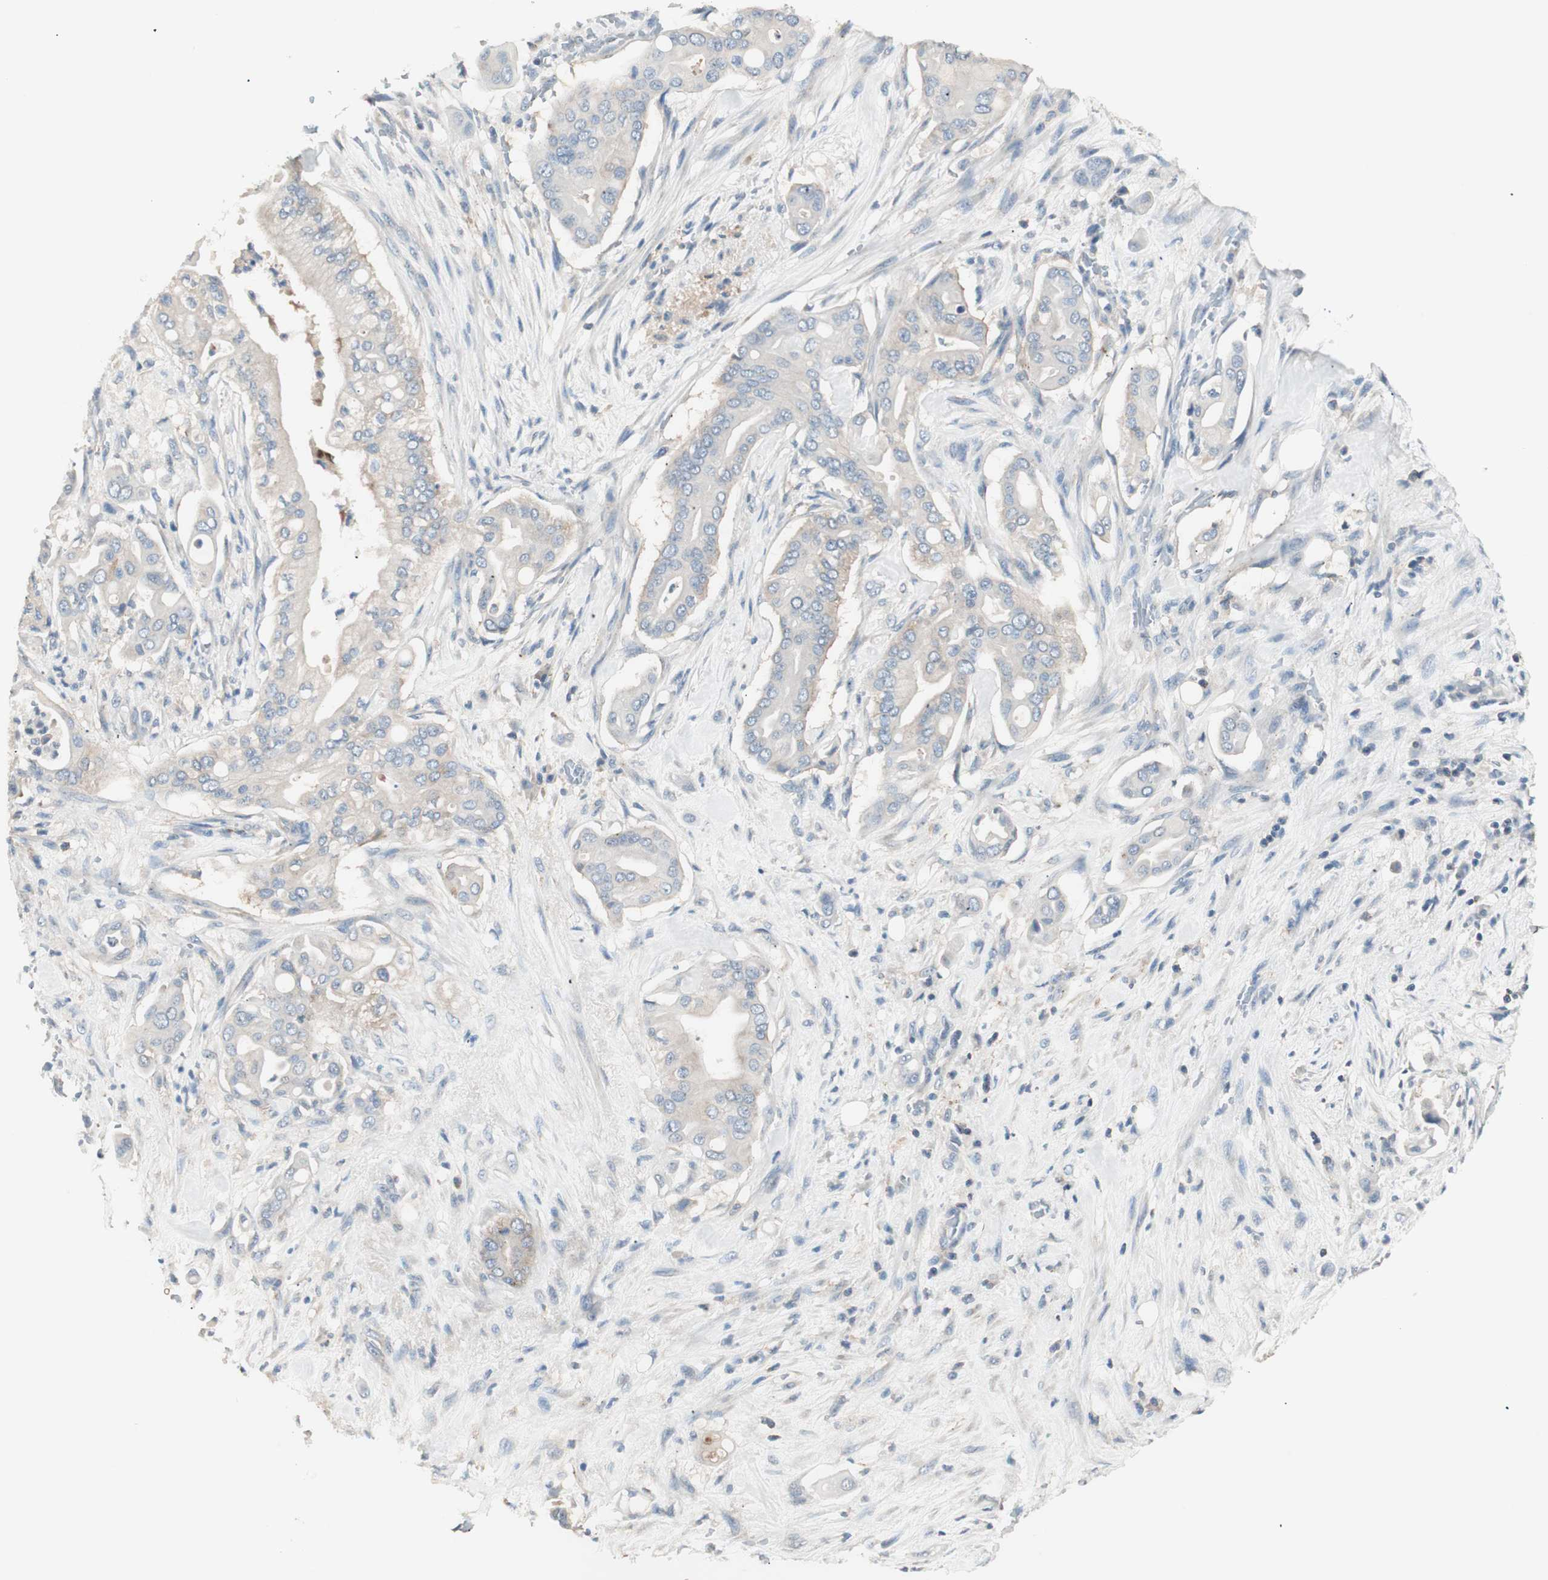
{"staining": {"intensity": "weak", "quantity": "<25%", "location": "cytoplasmic/membranous"}, "tissue": "liver cancer", "cell_type": "Tumor cells", "image_type": "cancer", "snomed": [{"axis": "morphology", "description": "Cholangiocarcinoma"}, {"axis": "topography", "description": "Liver"}], "caption": "An image of liver cancer stained for a protein reveals no brown staining in tumor cells.", "gene": "RAD54B", "patient": {"sex": "female", "age": 68}}